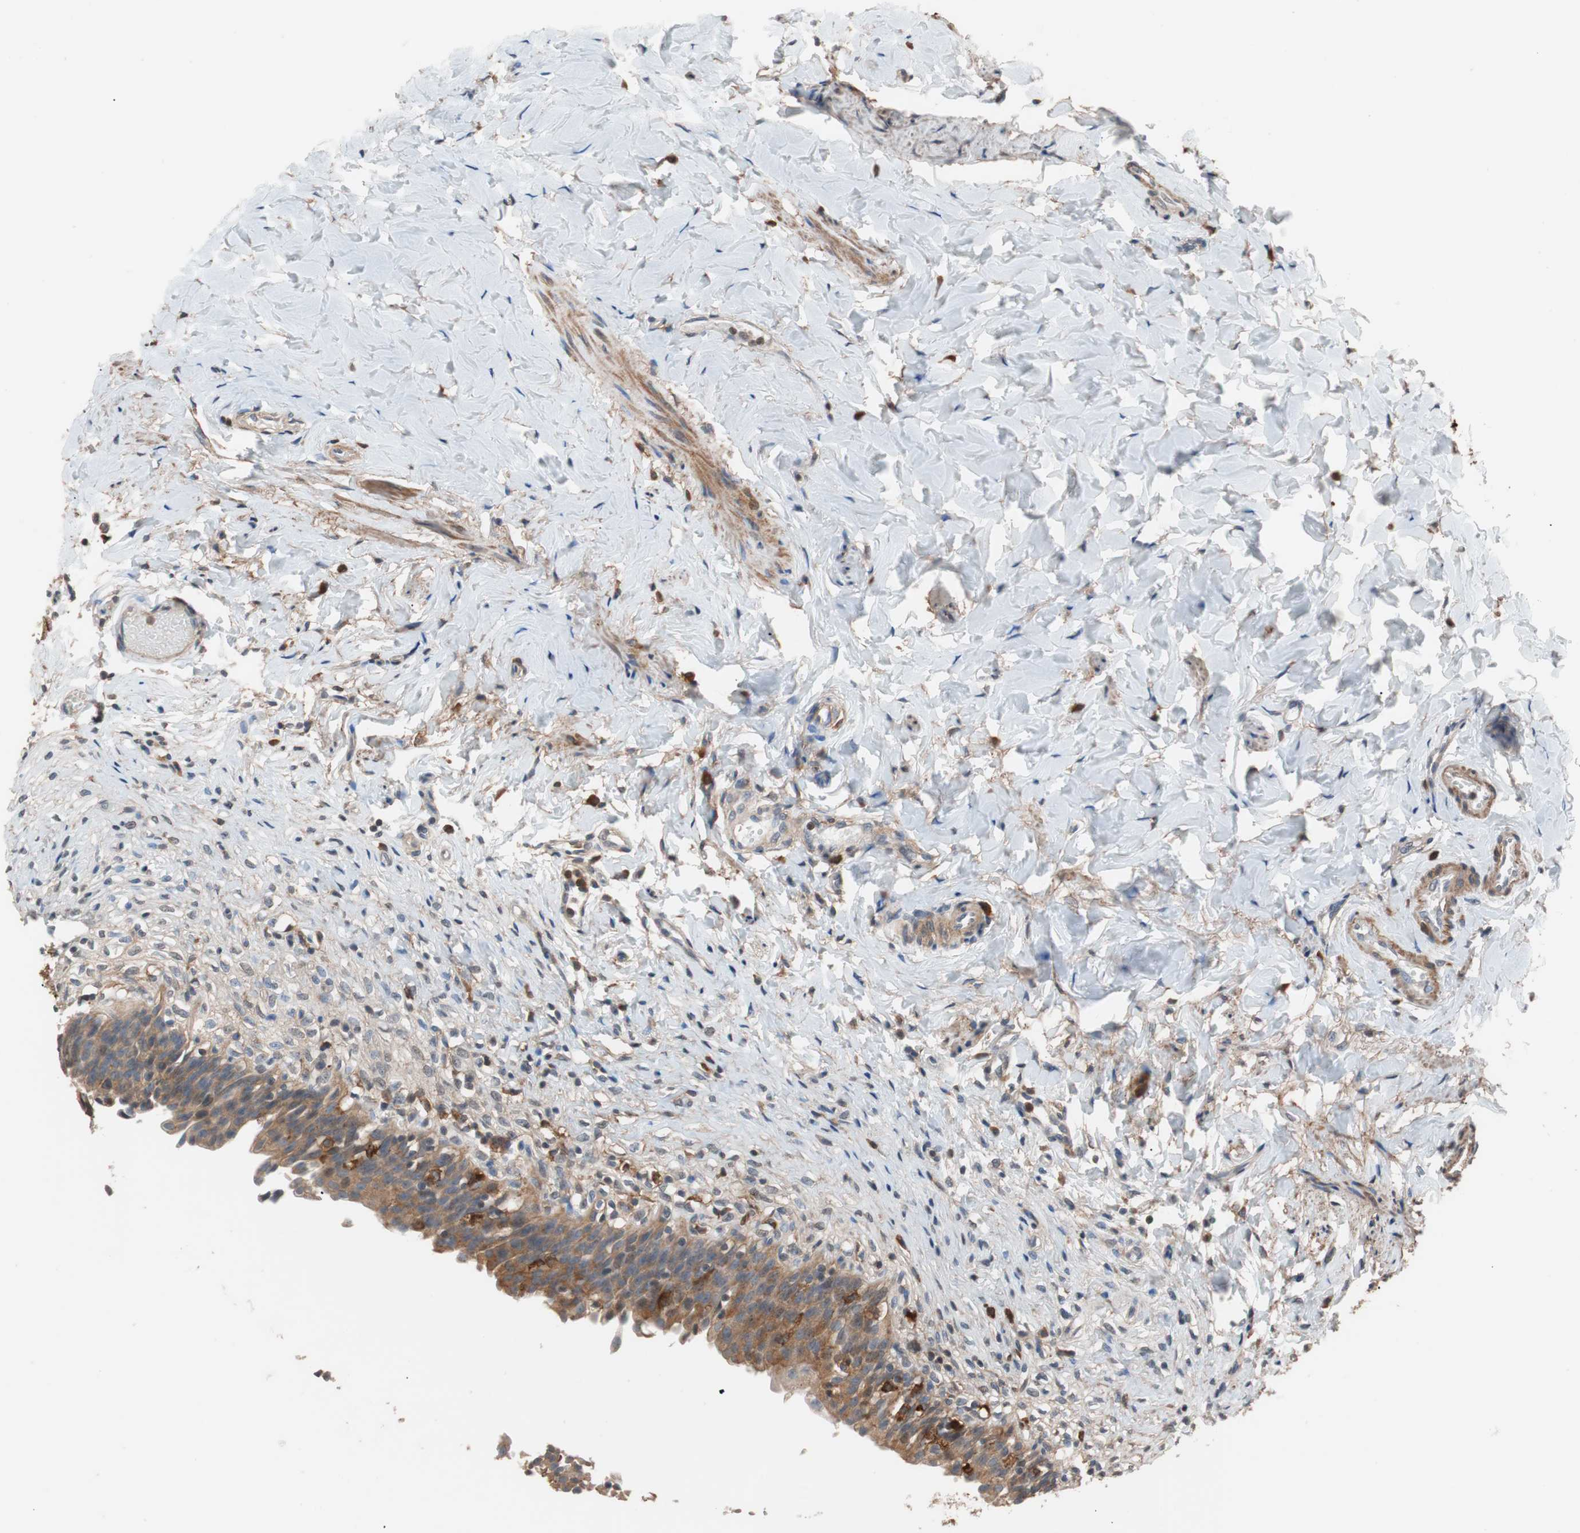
{"staining": {"intensity": "strong", "quantity": "<25%", "location": "cytoplasmic/membranous"}, "tissue": "urinary bladder", "cell_type": "Urothelial cells", "image_type": "normal", "snomed": [{"axis": "morphology", "description": "Normal tissue, NOS"}, {"axis": "morphology", "description": "Inflammation, NOS"}, {"axis": "topography", "description": "Urinary bladder"}], "caption": "An immunohistochemistry (IHC) micrograph of normal tissue is shown. Protein staining in brown labels strong cytoplasmic/membranous positivity in urinary bladder within urothelial cells. The protein is shown in brown color, while the nuclei are stained blue.", "gene": "LITAF", "patient": {"sex": "female", "age": 80}}